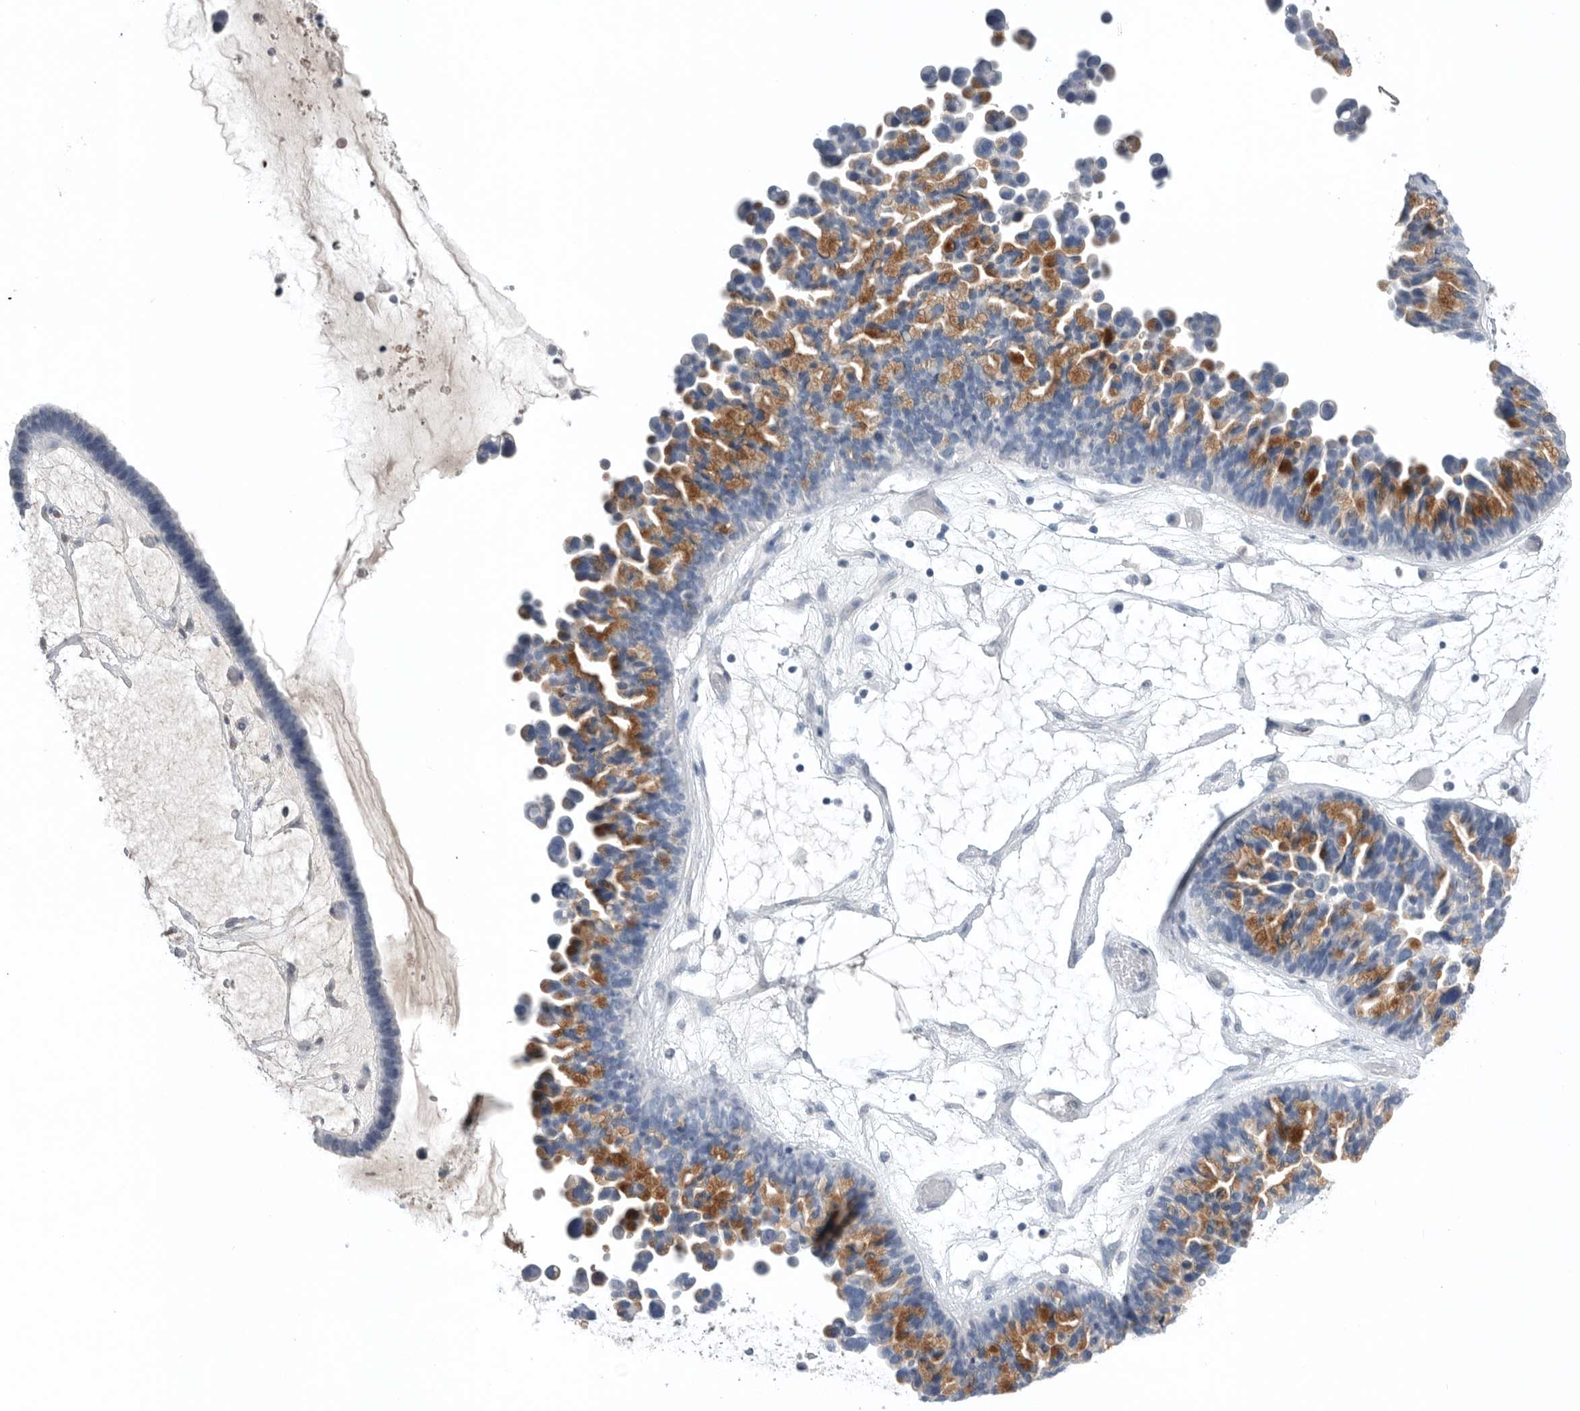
{"staining": {"intensity": "moderate", "quantity": ">75%", "location": "cytoplasmic/membranous"}, "tissue": "ovarian cancer", "cell_type": "Tumor cells", "image_type": "cancer", "snomed": [{"axis": "morphology", "description": "Cystadenocarcinoma, serous, NOS"}, {"axis": "topography", "description": "Ovary"}], "caption": "DAB (3,3'-diaminobenzidine) immunohistochemical staining of ovarian cancer (serous cystadenocarcinoma) displays moderate cytoplasmic/membranous protein expression in about >75% of tumor cells.", "gene": "TIMP1", "patient": {"sex": "female", "age": 56}}